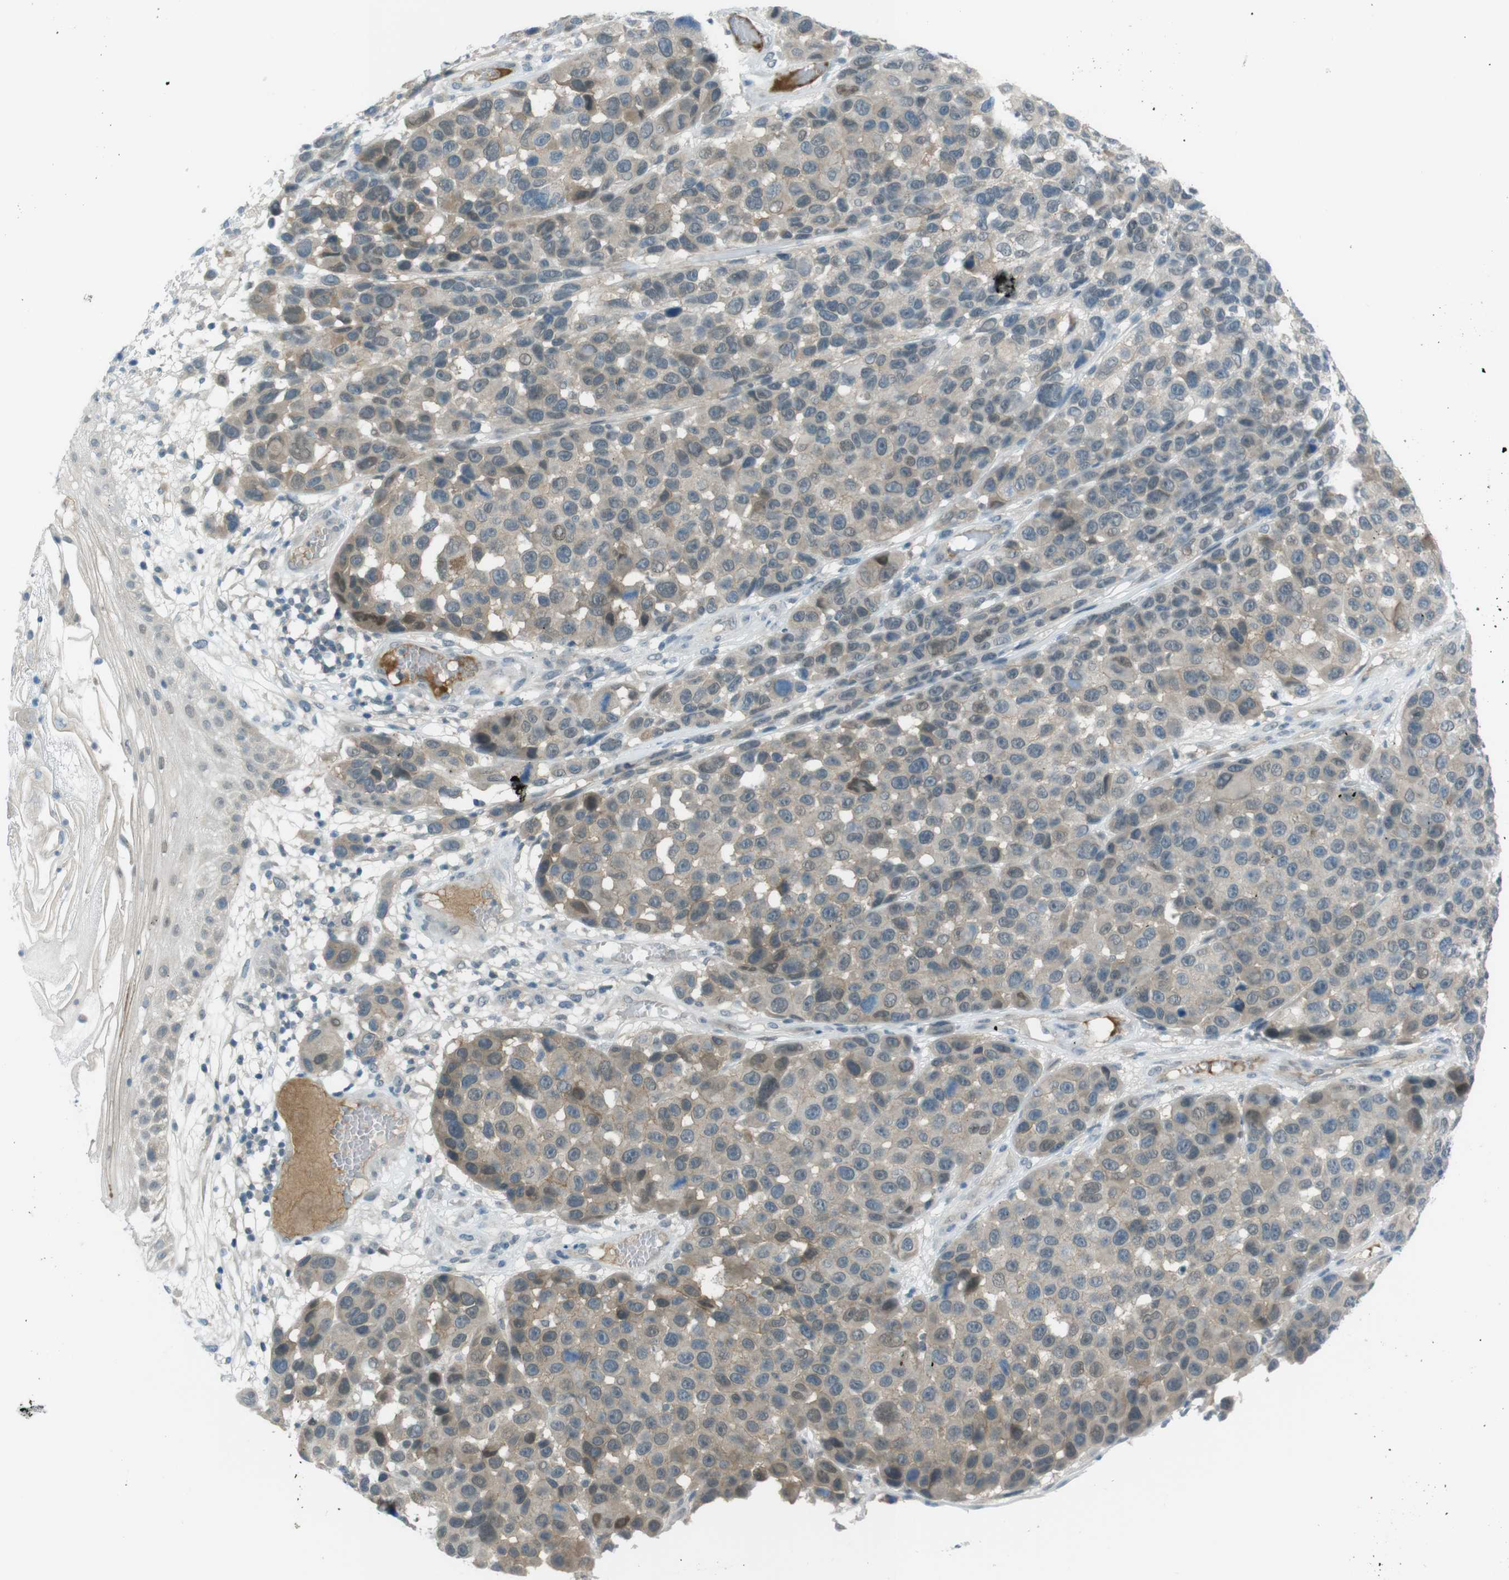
{"staining": {"intensity": "negative", "quantity": "none", "location": "none"}, "tissue": "melanoma", "cell_type": "Tumor cells", "image_type": "cancer", "snomed": [{"axis": "morphology", "description": "Malignant melanoma, NOS"}, {"axis": "topography", "description": "Skin"}], "caption": "Immunohistochemical staining of human melanoma shows no significant staining in tumor cells. (DAB immunohistochemistry (IHC), high magnification).", "gene": "ZDHHC20", "patient": {"sex": "male", "age": 53}}